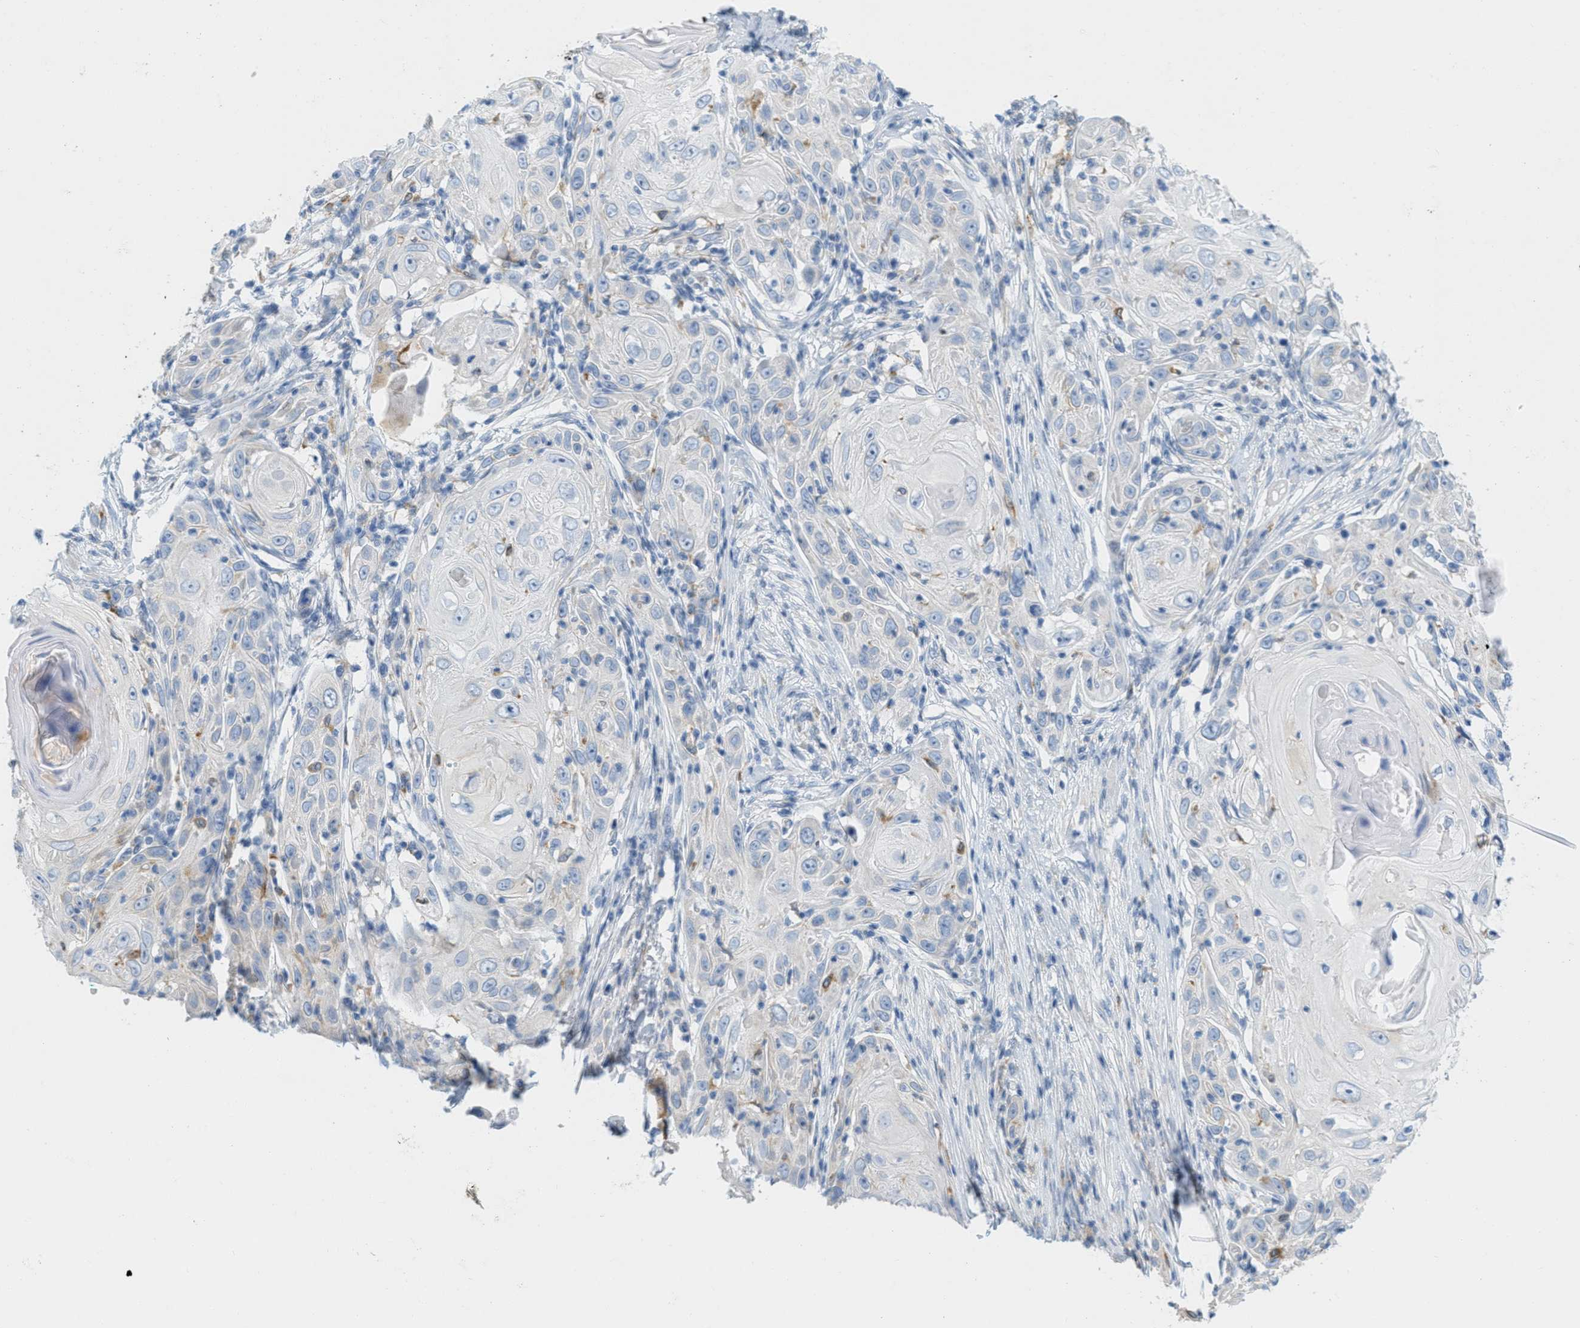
{"staining": {"intensity": "negative", "quantity": "none", "location": "none"}, "tissue": "skin cancer", "cell_type": "Tumor cells", "image_type": "cancer", "snomed": [{"axis": "morphology", "description": "Squamous cell carcinoma, NOS"}, {"axis": "topography", "description": "Skin"}], "caption": "Protein analysis of skin cancer exhibits no significant expression in tumor cells.", "gene": "TEX264", "patient": {"sex": "female", "age": 88}}